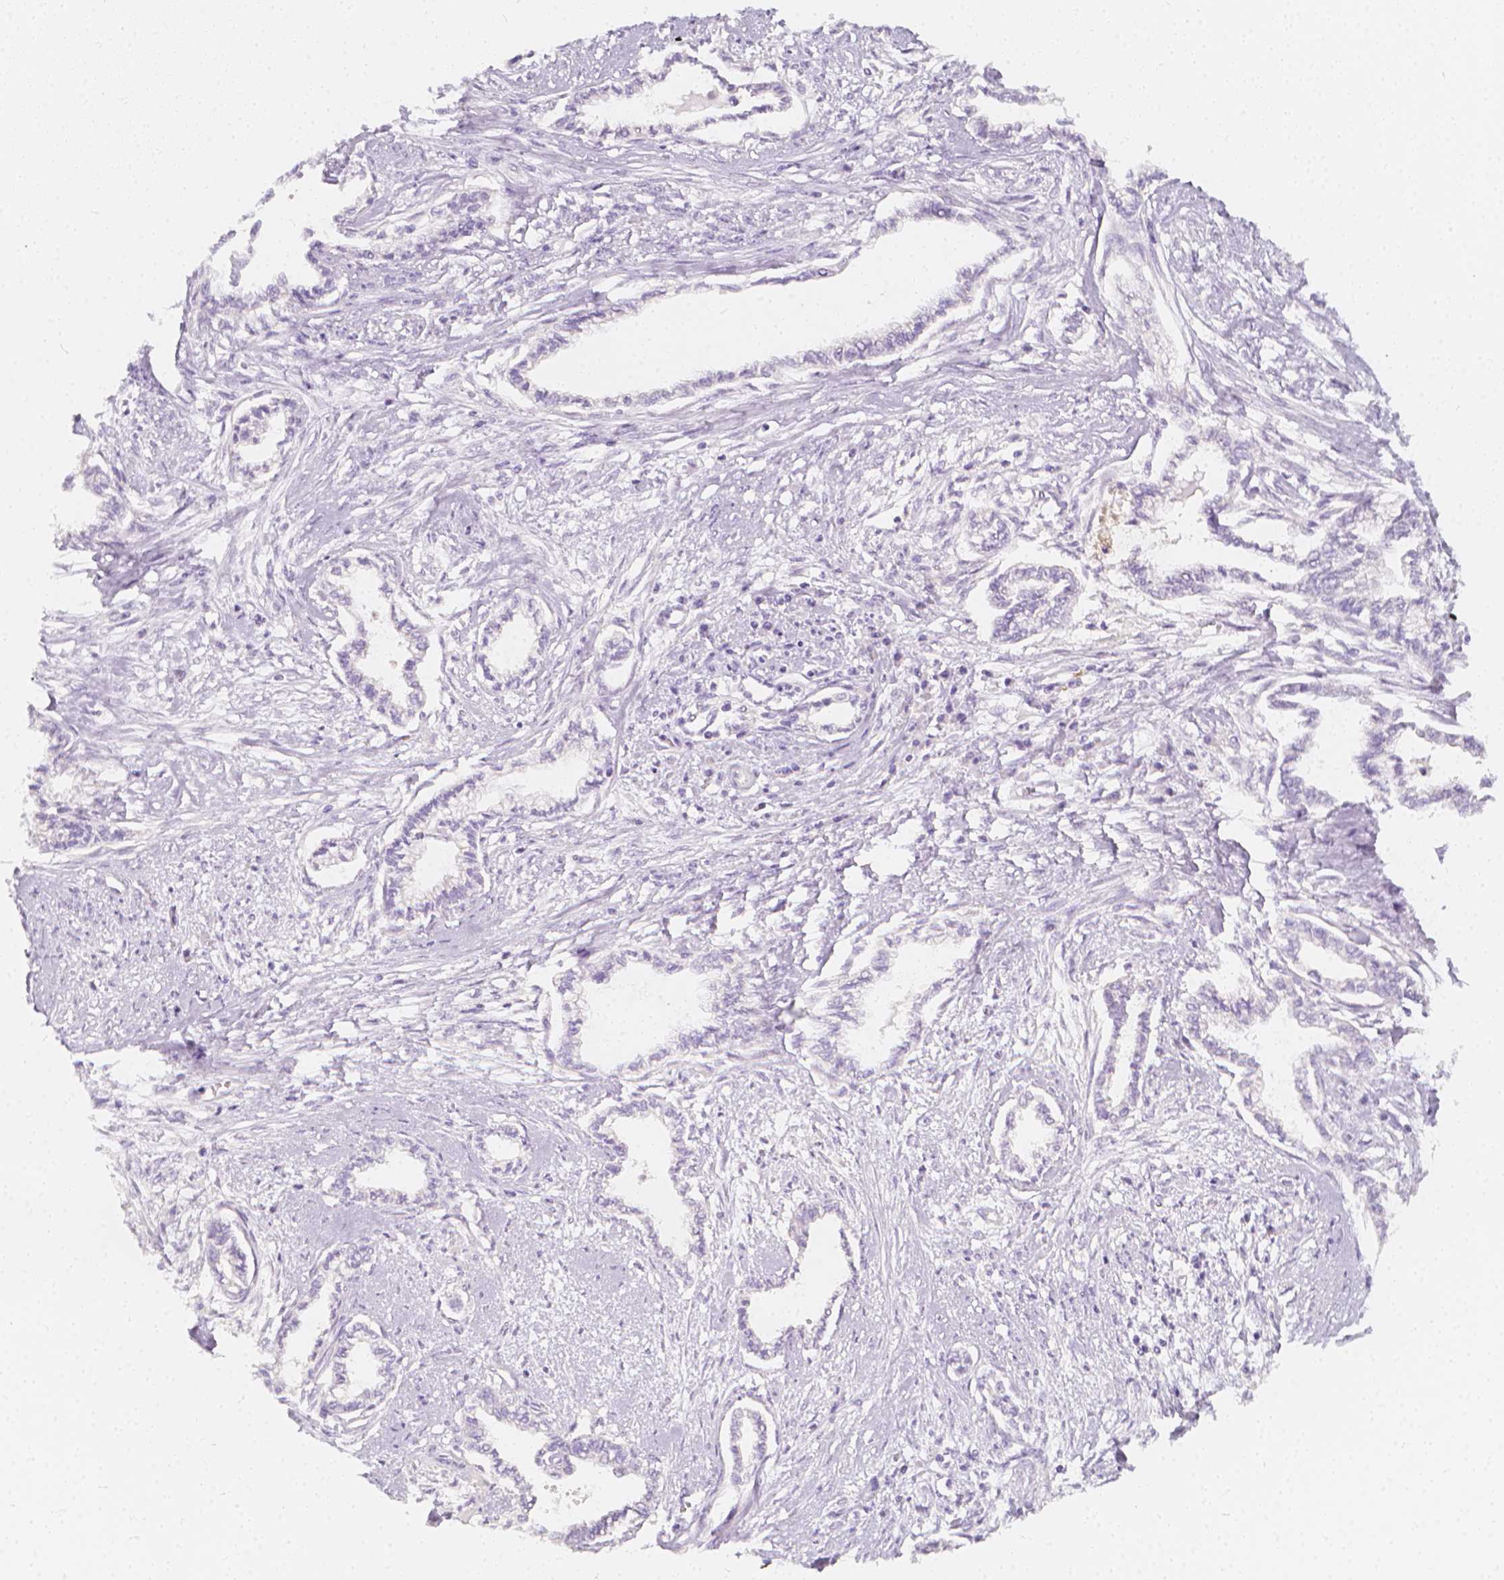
{"staining": {"intensity": "negative", "quantity": "none", "location": "none"}, "tissue": "cervical cancer", "cell_type": "Tumor cells", "image_type": "cancer", "snomed": [{"axis": "morphology", "description": "Adenocarcinoma, NOS"}, {"axis": "topography", "description": "Cervix"}], "caption": "Tumor cells show no significant protein staining in cervical cancer.", "gene": "RBFOX1", "patient": {"sex": "female", "age": 62}}